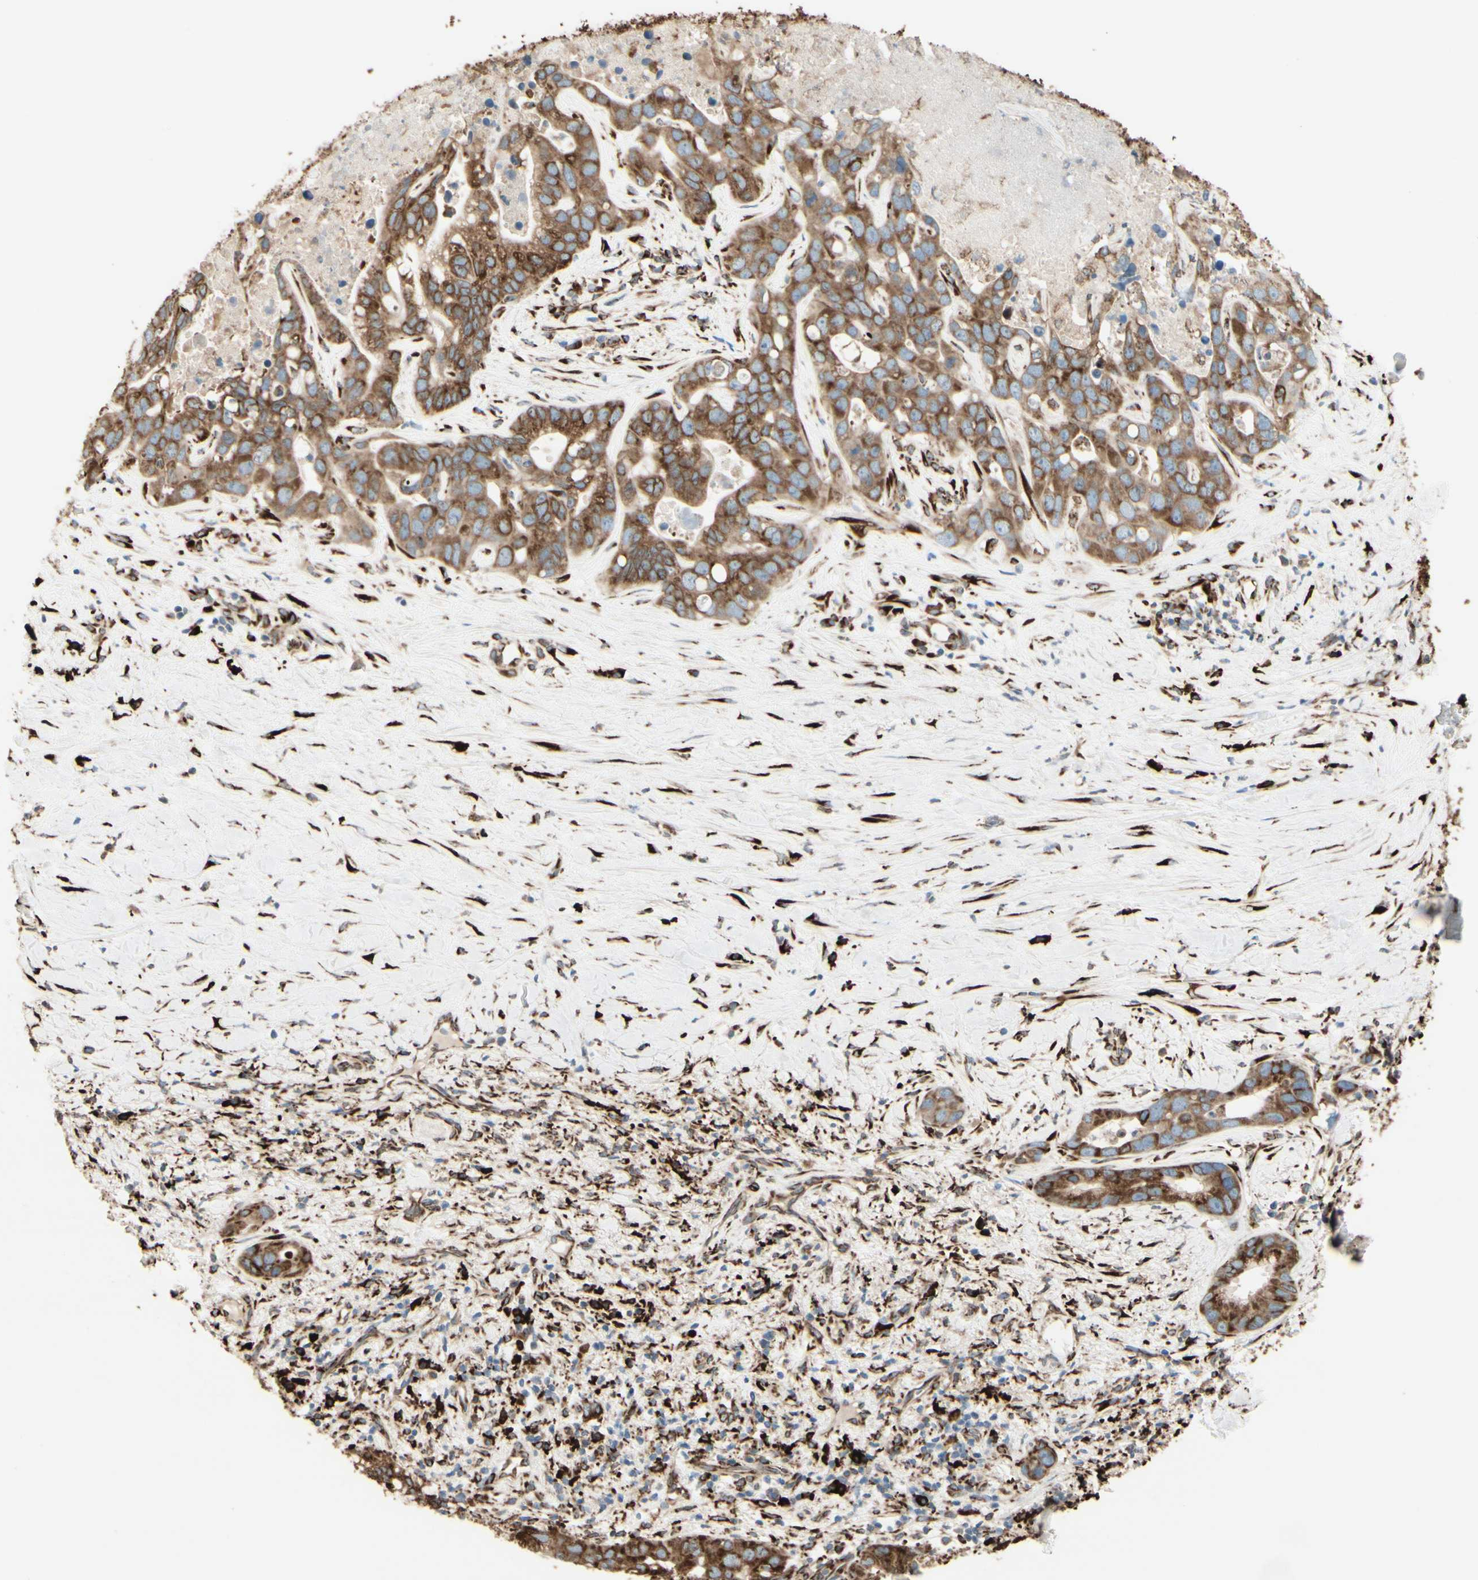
{"staining": {"intensity": "moderate", "quantity": ">75%", "location": "cytoplasmic/membranous"}, "tissue": "liver cancer", "cell_type": "Tumor cells", "image_type": "cancer", "snomed": [{"axis": "morphology", "description": "Cholangiocarcinoma"}, {"axis": "topography", "description": "Liver"}], "caption": "Protein expression analysis of human liver cholangiocarcinoma reveals moderate cytoplasmic/membranous positivity in approximately >75% of tumor cells.", "gene": "RRBP1", "patient": {"sex": "female", "age": 65}}